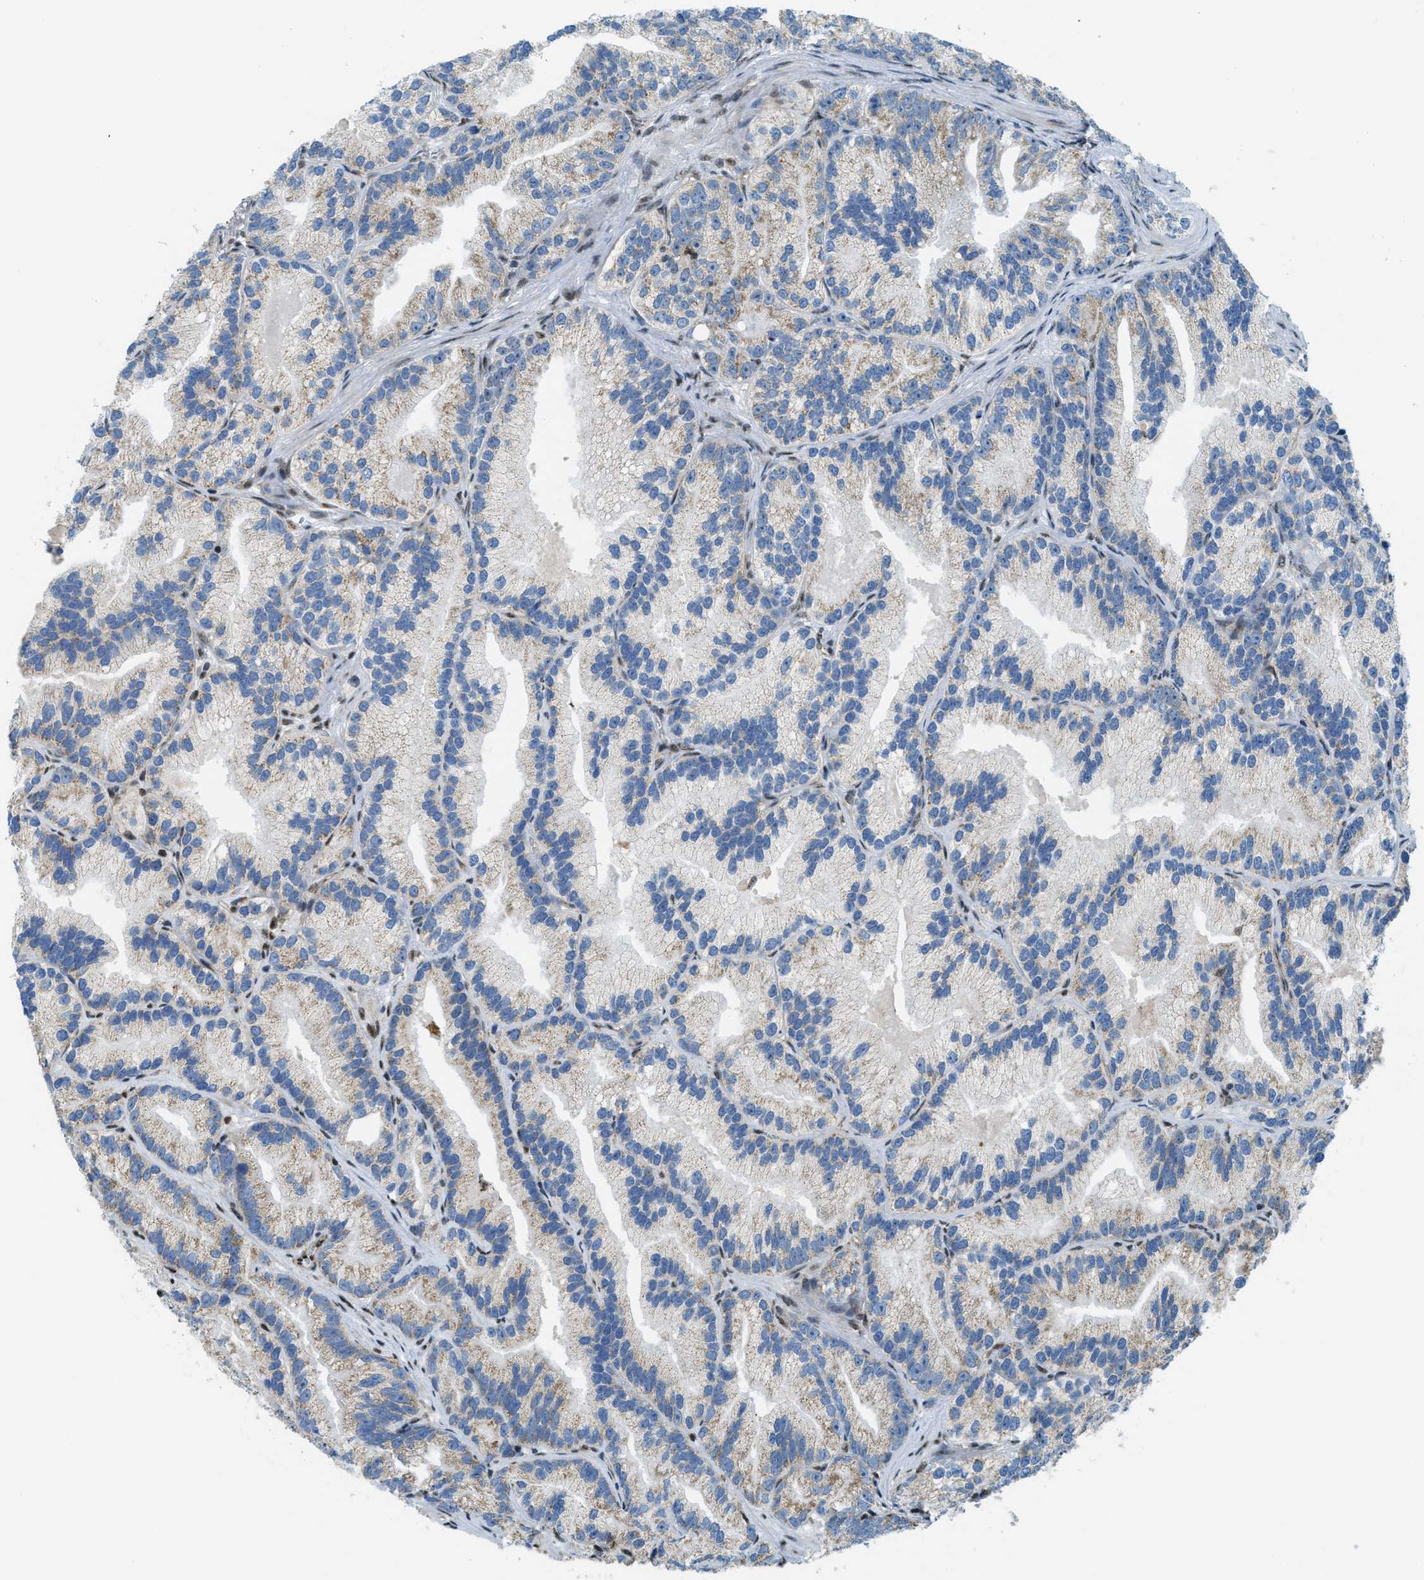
{"staining": {"intensity": "moderate", "quantity": ">75%", "location": "cytoplasmic/membranous,nuclear"}, "tissue": "prostate cancer", "cell_type": "Tumor cells", "image_type": "cancer", "snomed": [{"axis": "morphology", "description": "Adenocarcinoma, Low grade"}, {"axis": "topography", "description": "Prostate"}], "caption": "A high-resolution image shows IHC staining of prostate adenocarcinoma (low-grade), which exhibits moderate cytoplasmic/membranous and nuclear staining in approximately >75% of tumor cells.", "gene": "SP100", "patient": {"sex": "male", "age": 89}}